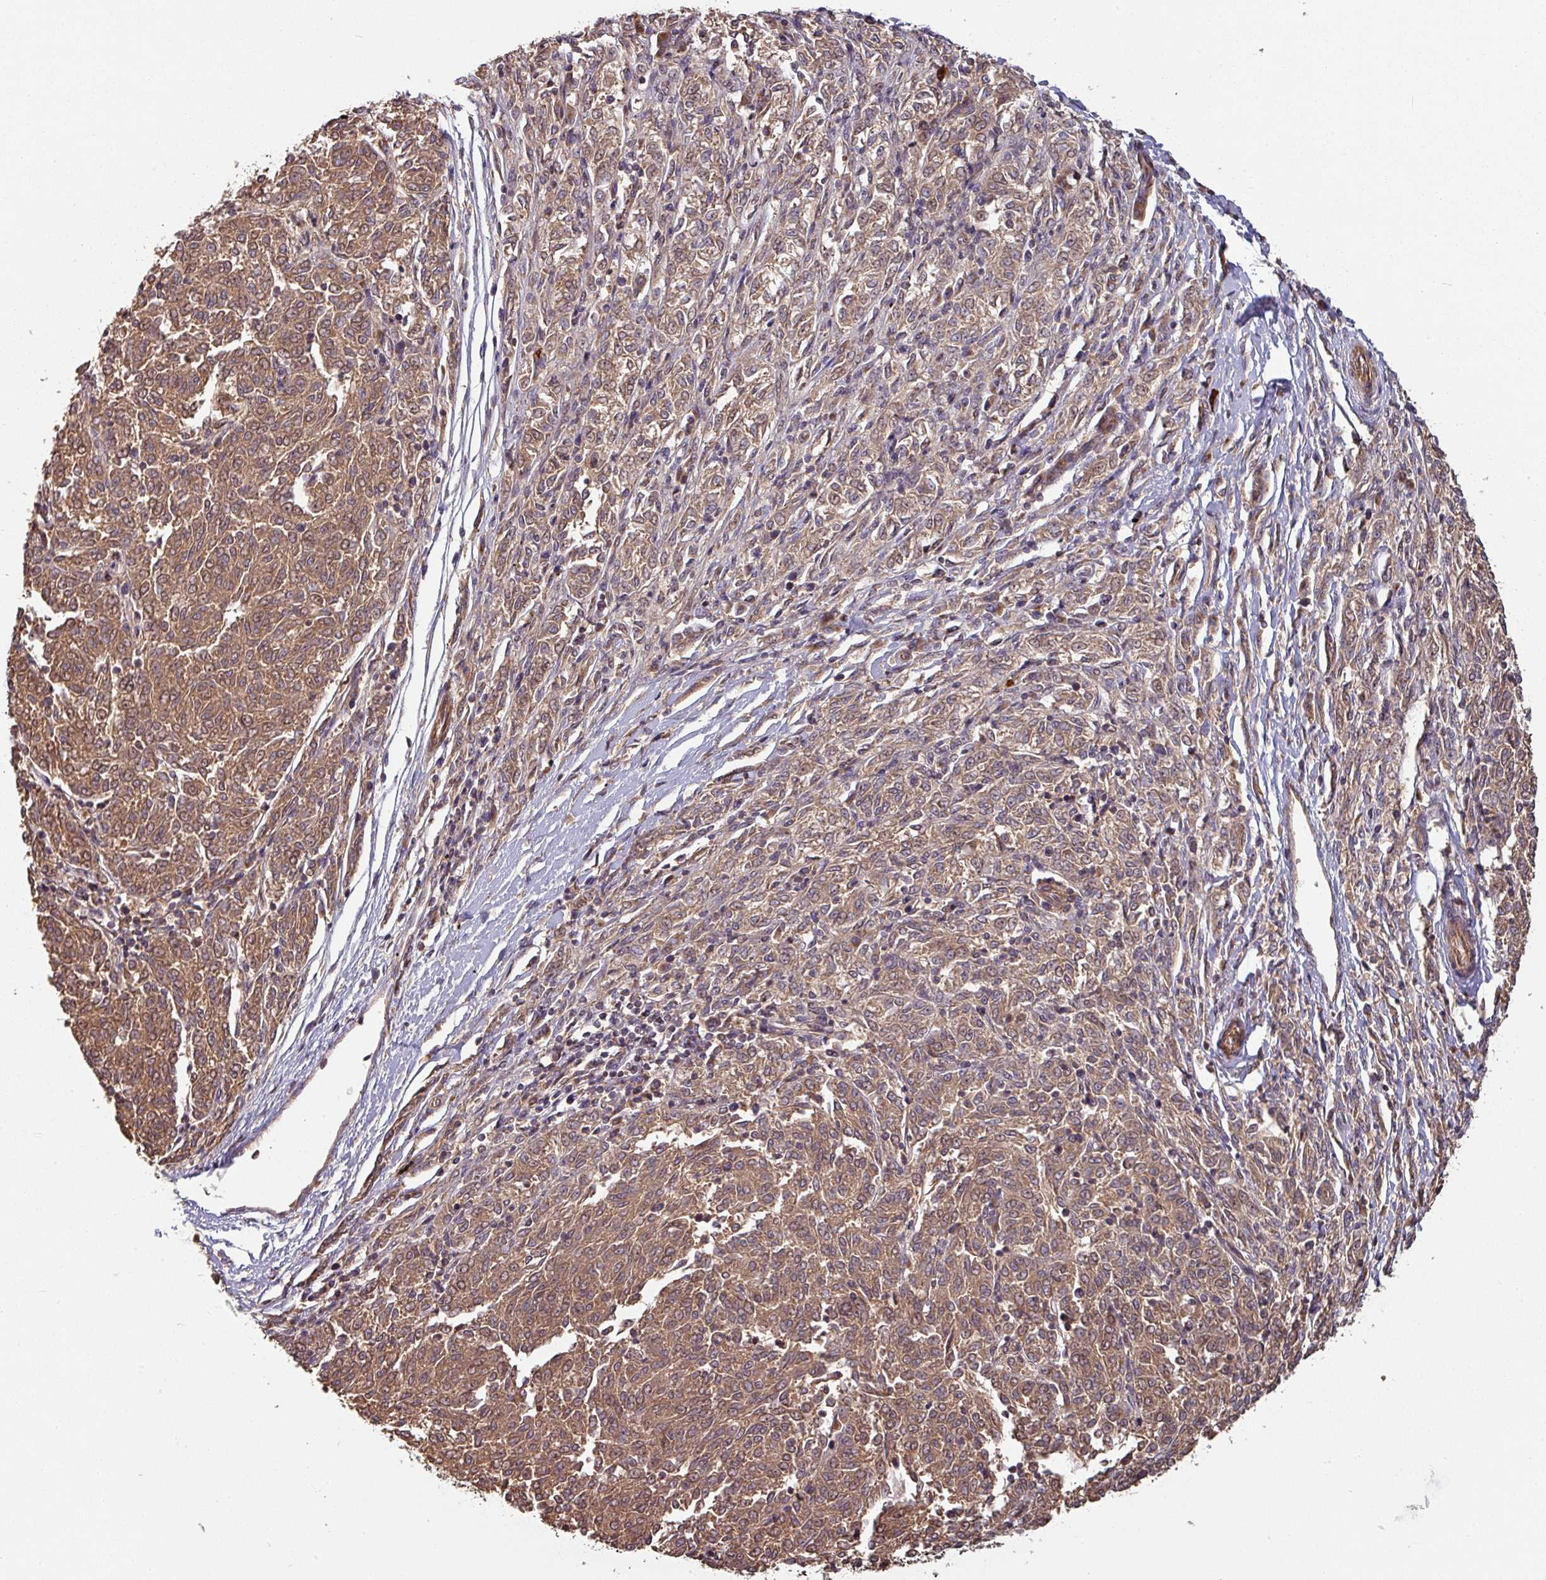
{"staining": {"intensity": "moderate", "quantity": ">75%", "location": "cytoplasmic/membranous"}, "tissue": "melanoma", "cell_type": "Tumor cells", "image_type": "cancer", "snomed": [{"axis": "morphology", "description": "Malignant melanoma, NOS"}, {"axis": "topography", "description": "Skin"}], "caption": "High-magnification brightfield microscopy of melanoma stained with DAB (brown) and counterstained with hematoxylin (blue). tumor cells exhibit moderate cytoplasmic/membranous staining is seen in approximately>75% of cells. The protein is stained brown, and the nuclei are stained in blue (DAB (3,3'-diaminobenzidine) IHC with brightfield microscopy, high magnification).", "gene": "SIK1", "patient": {"sex": "female", "age": 72}}